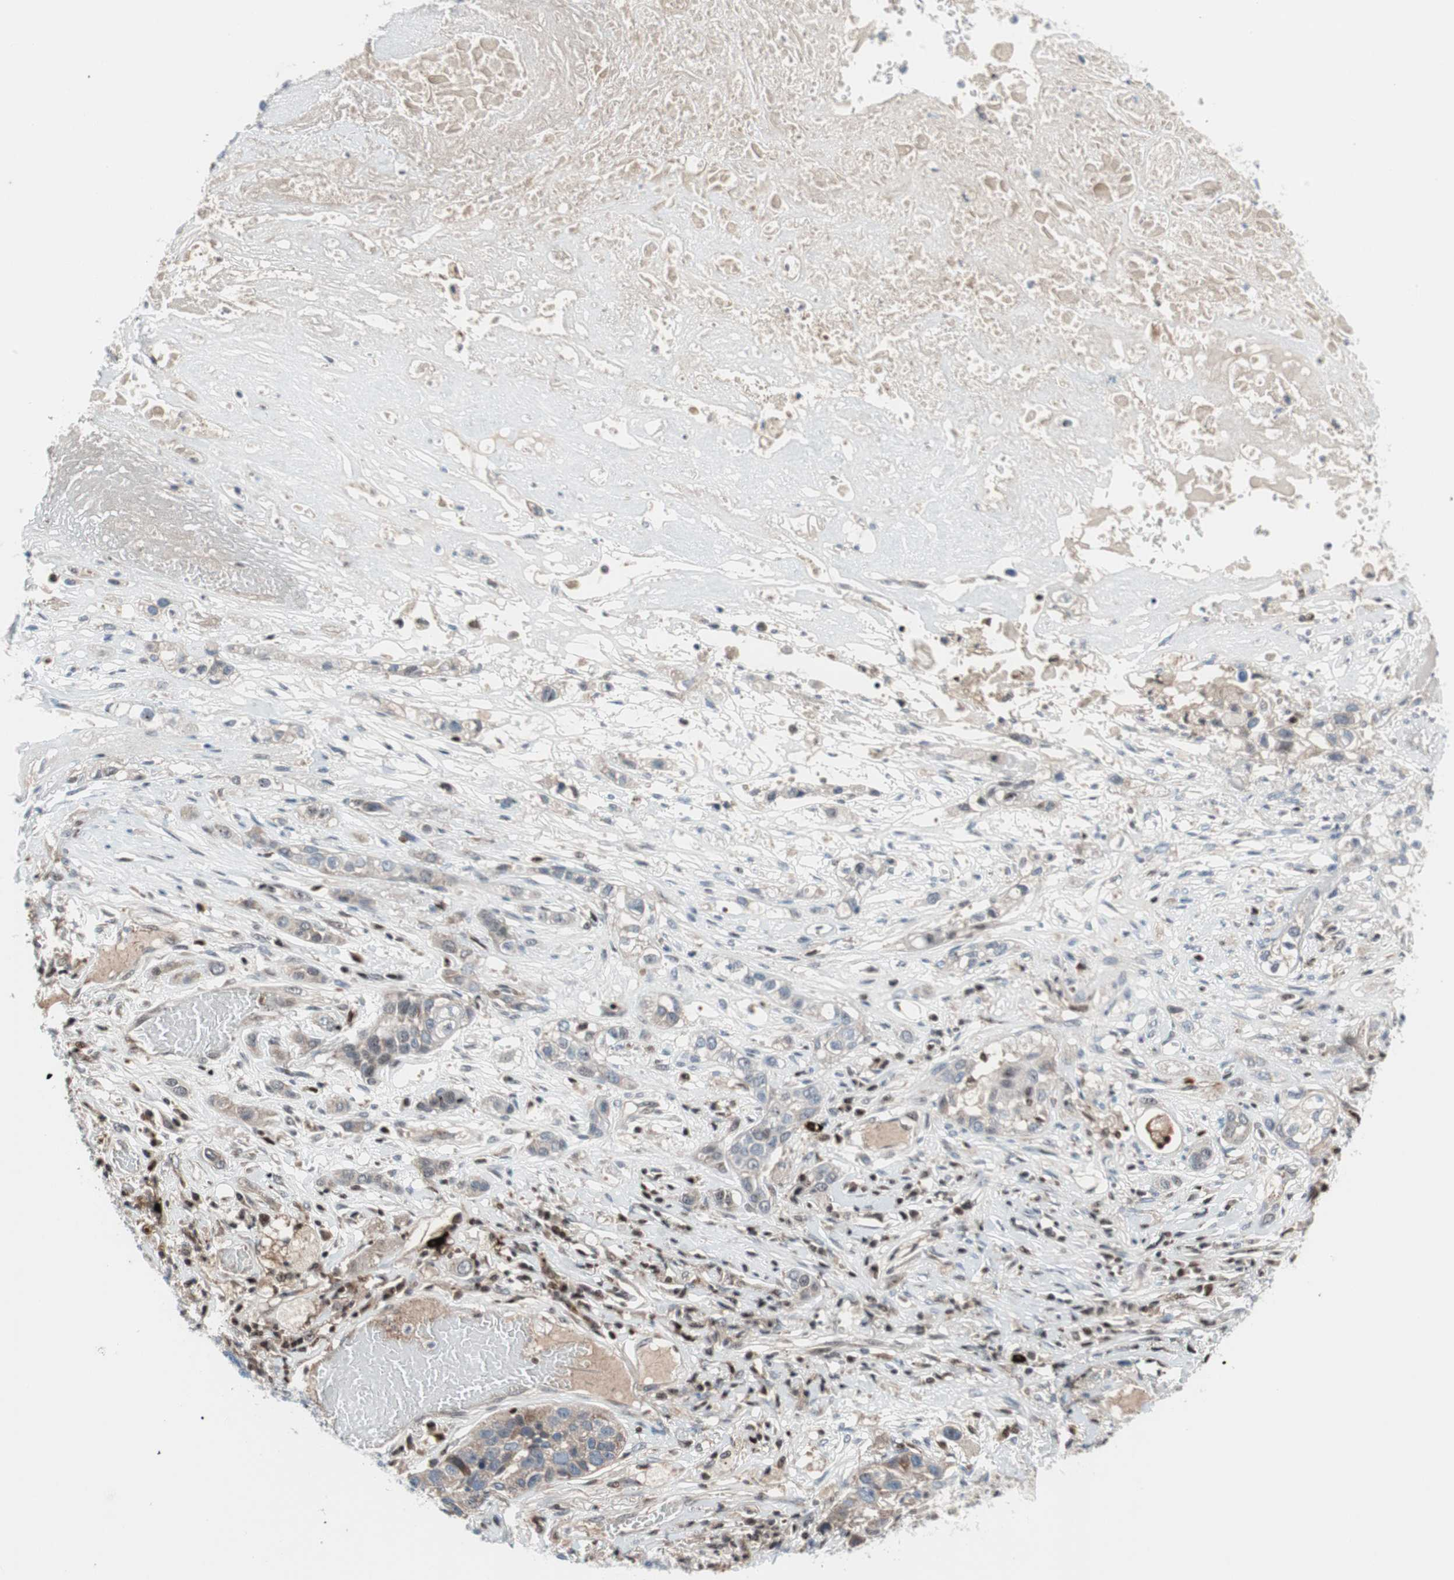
{"staining": {"intensity": "weak", "quantity": "25%-75%", "location": "cytoplasmic/membranous"}, "tissue": "lung cancer", "cell_type": "Tumor cells", "image_type": "cancer", "snomed": [{"axis": "morphology", "description": "Squamous cell carcinoma, NOS"}, {"axis": "topography", "description": "Lung"}], "caption": "Immunohistochemistry (IHC) (DAB (3,3'-diaminobenzidine)) staining of squamous cell carcinoma (lung) demonstrates weak cytoplasmic/membranous protein expression in about 25%-75% of tumor cells. (DAB (3,3'-diaminobenzidine) IHC with brightfield microscopy, high magnification).", "gene": "RGS10", "patient": {"sex": "male", "age": 71}}